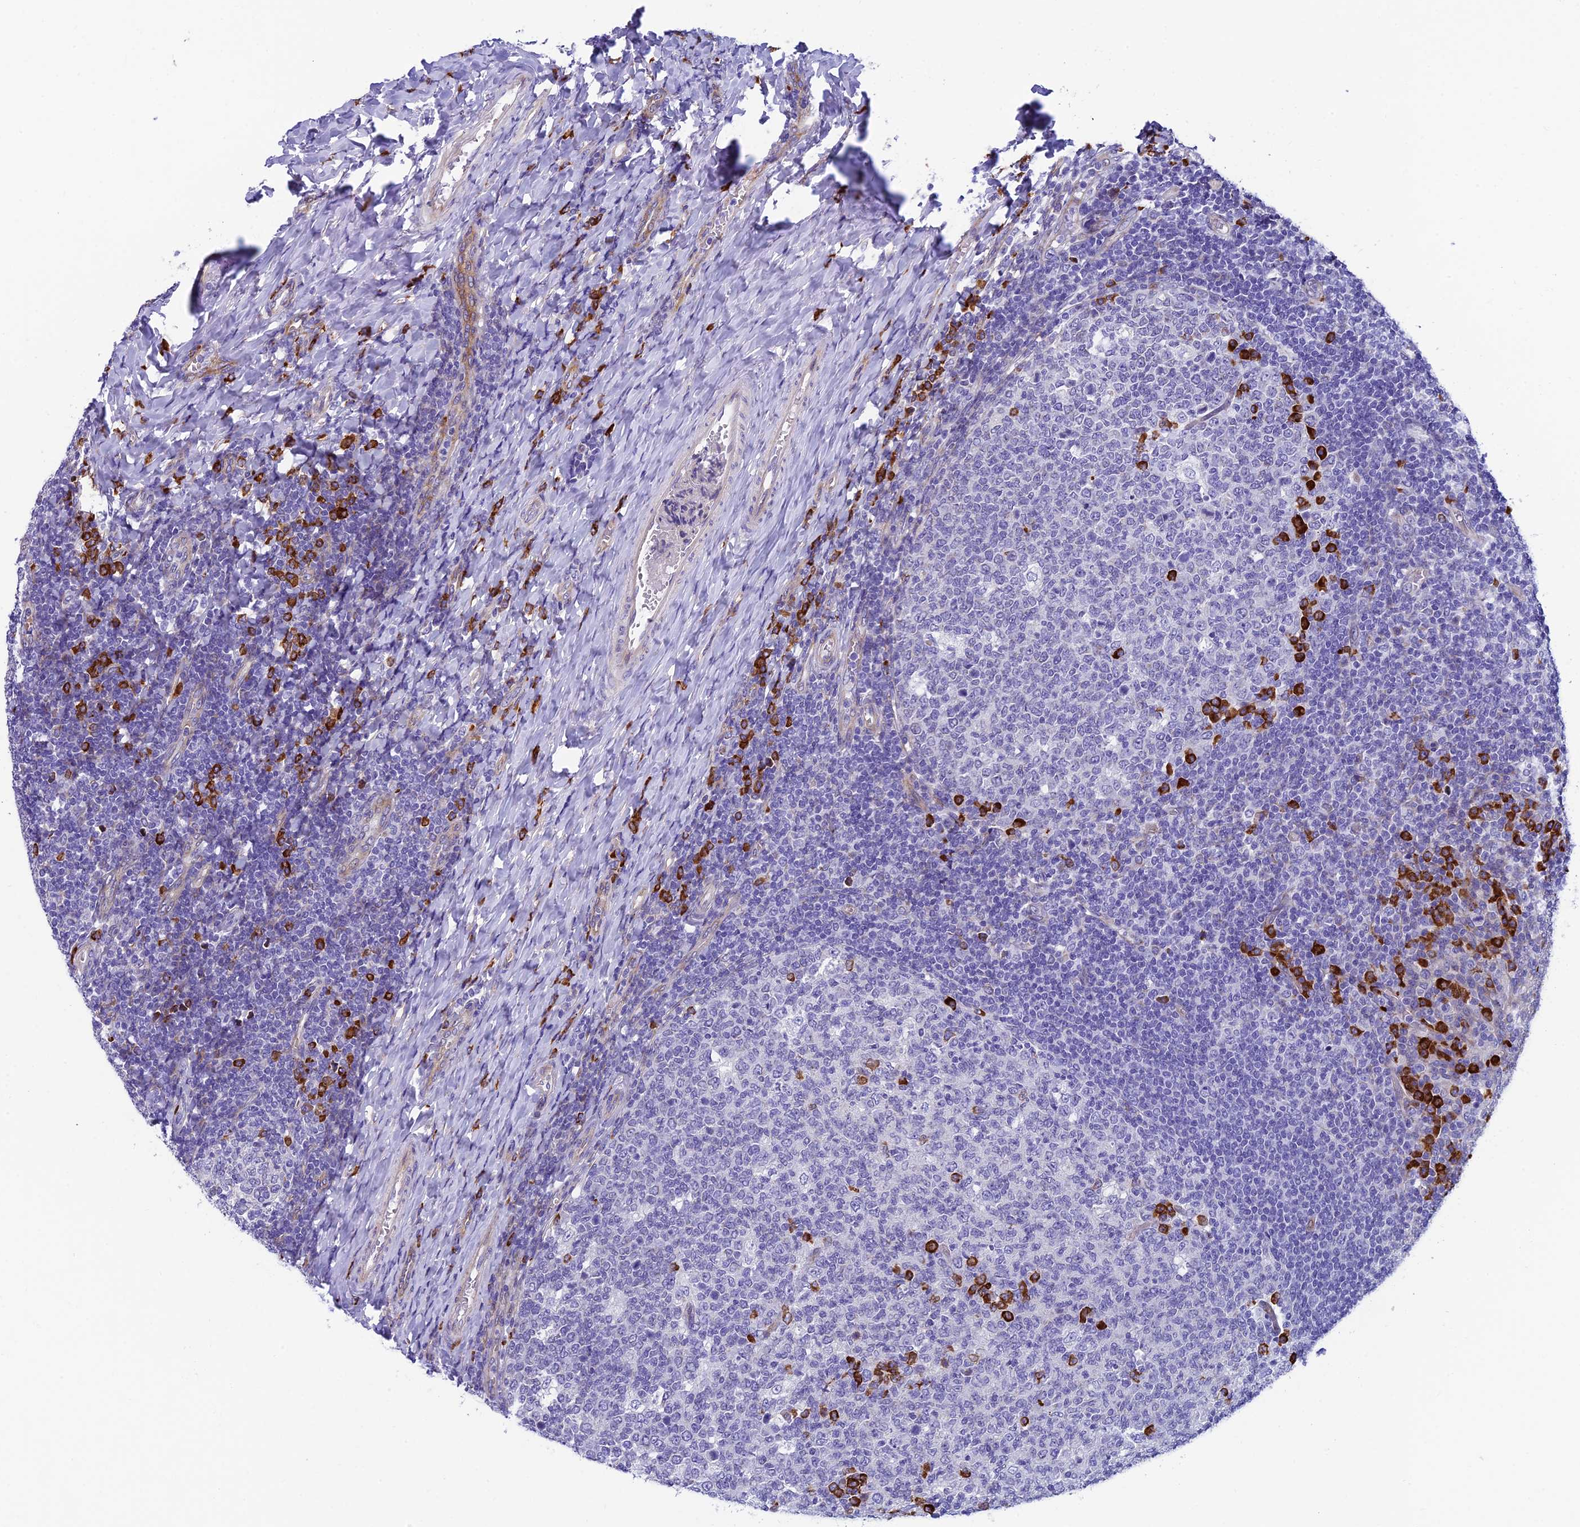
{"staining": {"intensity": "strong", "quantity": "<25%", "location": "cytoplasmic/membranous"}, "tissue": "tonsil", "cell_type": "Germinal center cells", "image_type": "normal", "snomed": [{"axis": "morphology", "description": "Normal tissue, NOS"}, {"axis": "topography", "description": "Tonsil"}], "caption": "This photomicrograph exhibits benign tonsil stained with immunohistochemistry (IHC) to label a protein in brown. The cytoplasmic/membranous of germinal center cells show strong positivity for the protein. Nuclei are counter-stained blue.", "gene": "MACIR", "patient": {"sex": "female", "age": 19}}